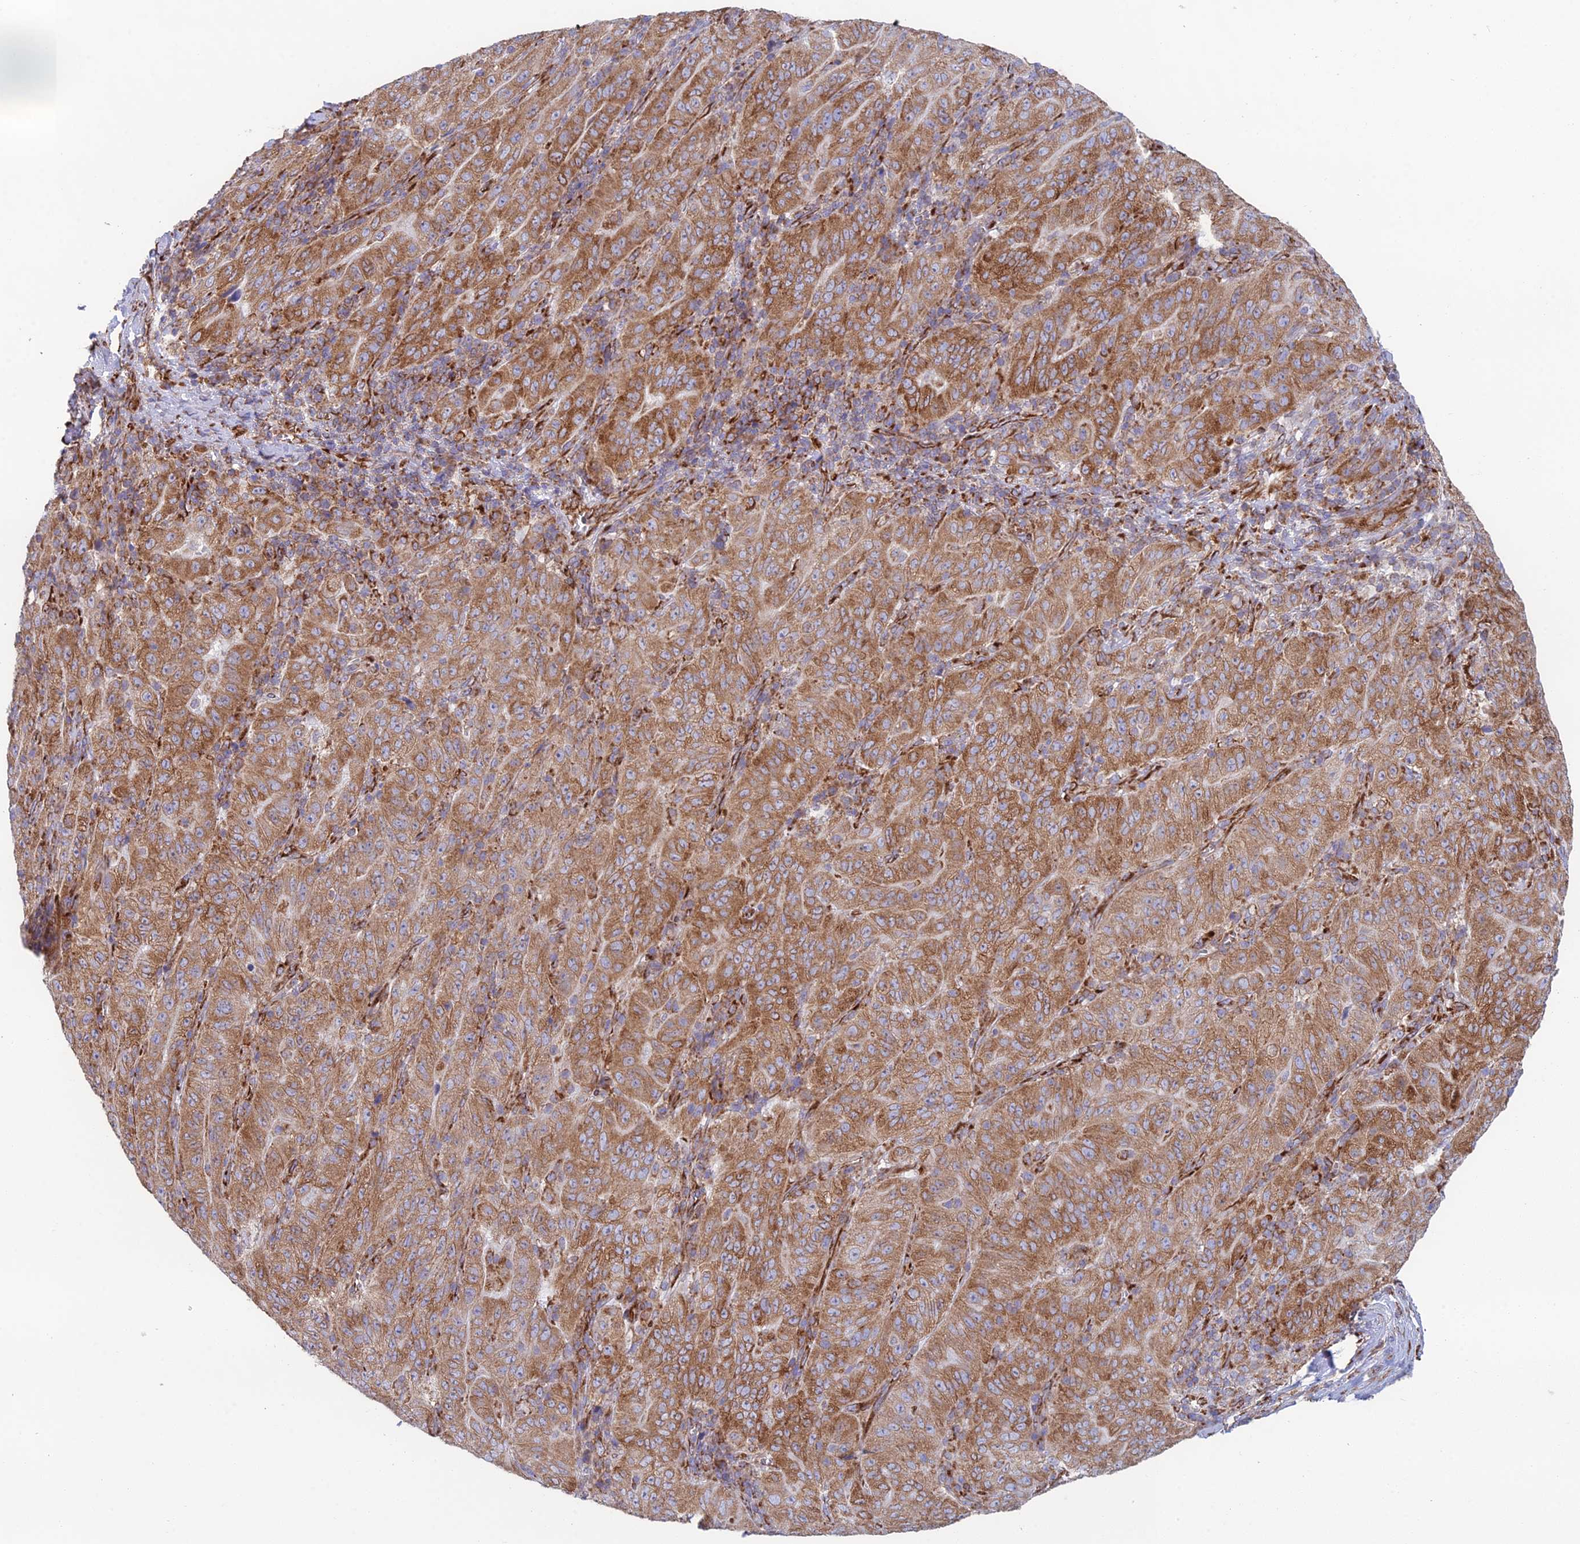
{"staining": {"intensity": "moderate", "quantity": ">75%", "location": "cytoplasmic/membranous"}, "tissue": "pancreatic cancer", "cell_type": "Tumor cells", "image_type": "cancer", "snomed": [{"axis": "morphology", "description": "Adenocarcinoma, NOS"}, {"axis": "topography", "description": "Pancreas"}], "caption": "Adenocarcinoma (pancreatic) tissue exhibits moderate cytoplasmic/membranous positivity in approximately >75% of tumor cells (DAB (3,3'-diaminobenzidine) = brown stain, brightfield microscopy at high magnification).", "gene": "CCDC69", "patient": {"sex": "male", "age": 63}}